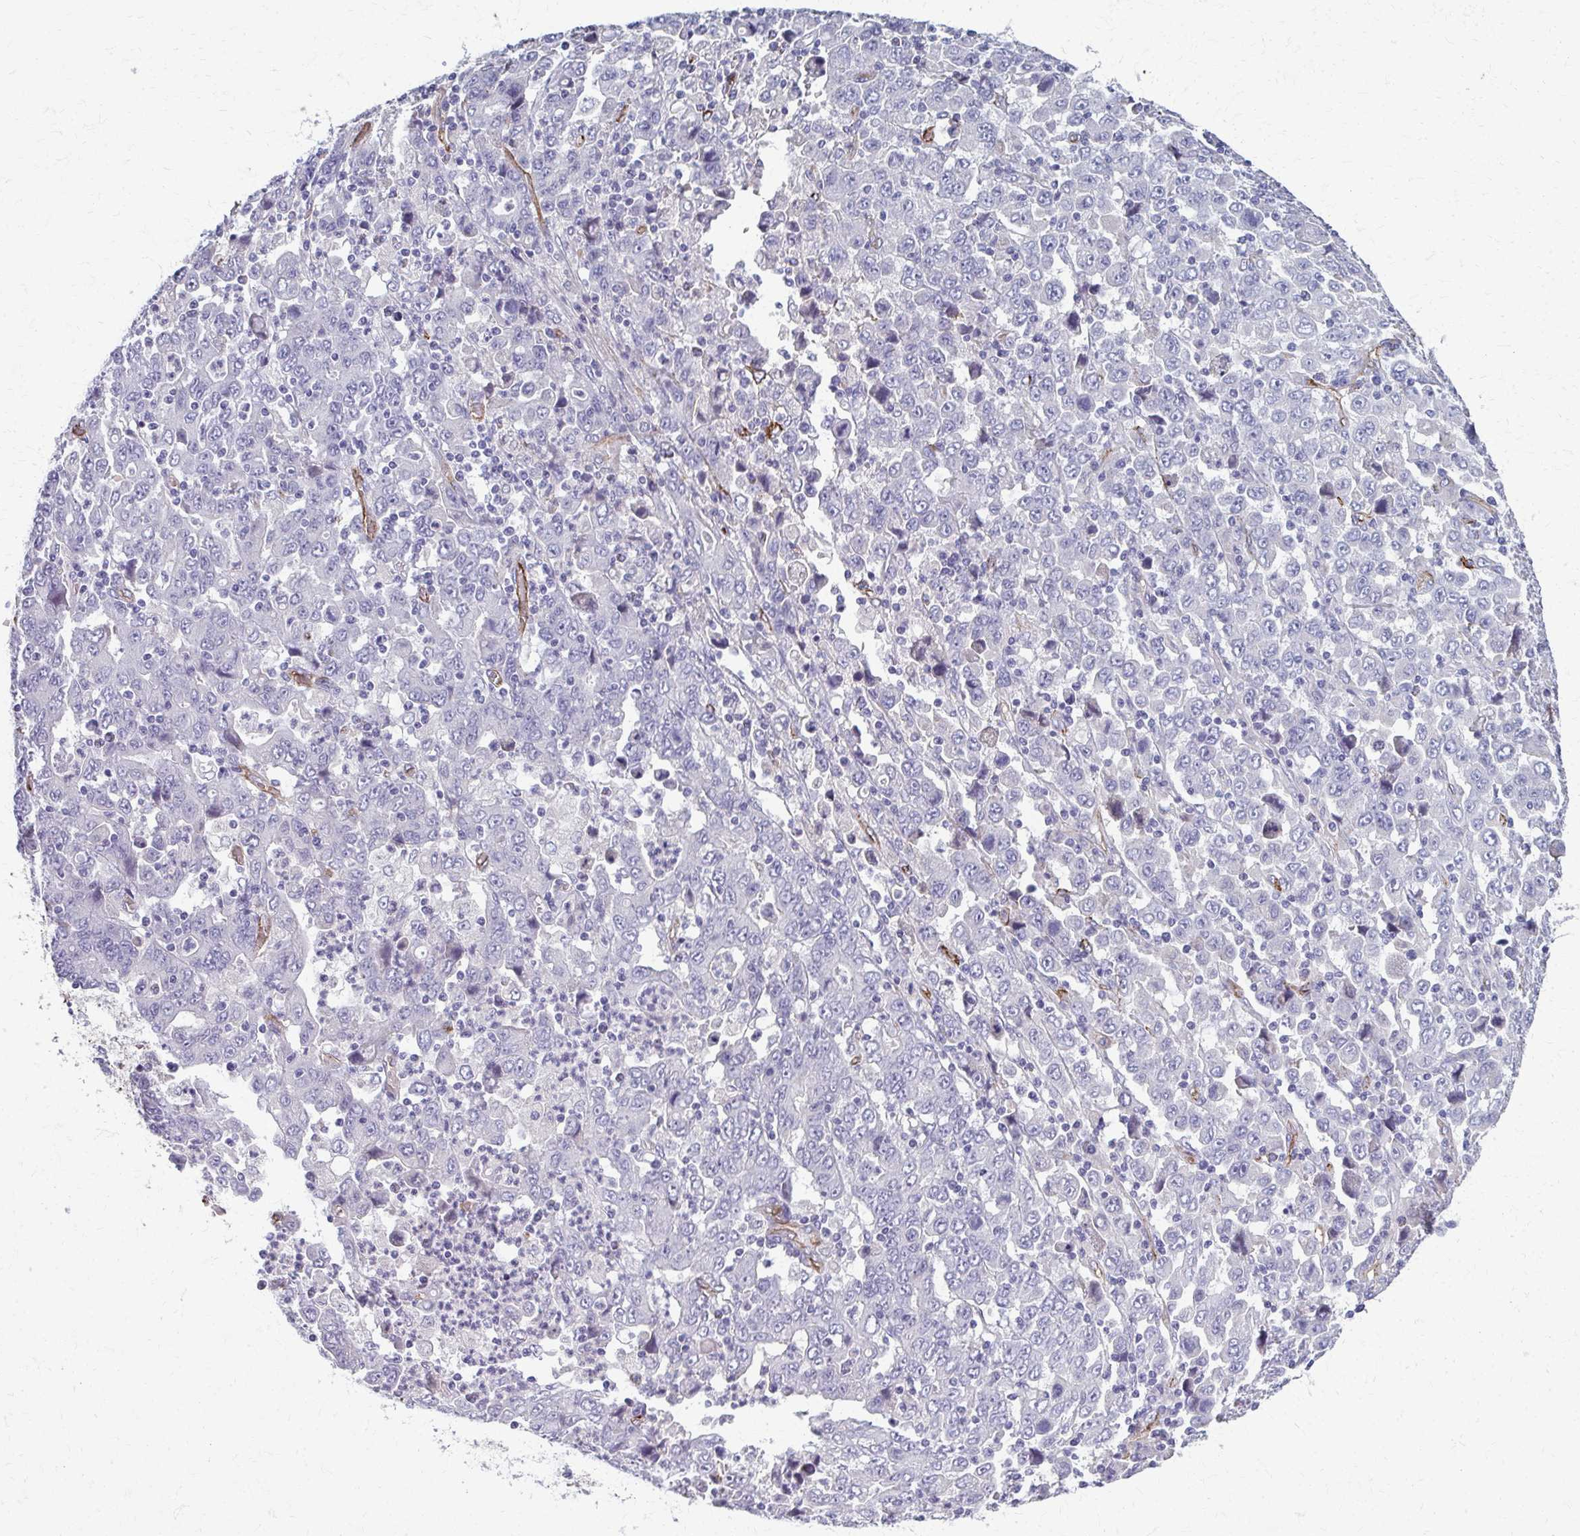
{"staining": {"intensity": "negative", "quantity": "none", "location": "none"}, "tissue": "stomach cancer", "cell_type": "Tumor cells", "image_type": "cancer", "snomed": [{"axis": "morphology", "description": "Adenocarcinoma, NOS"}, {"axis": "topography", "description": "Stomach, upper"}], "caption": "Tumor cells show no significant protein expression in adenocarcinoma (stomach).", "gene": "ADIPOQ", "patient": {"sex": "male", "age": 69}}